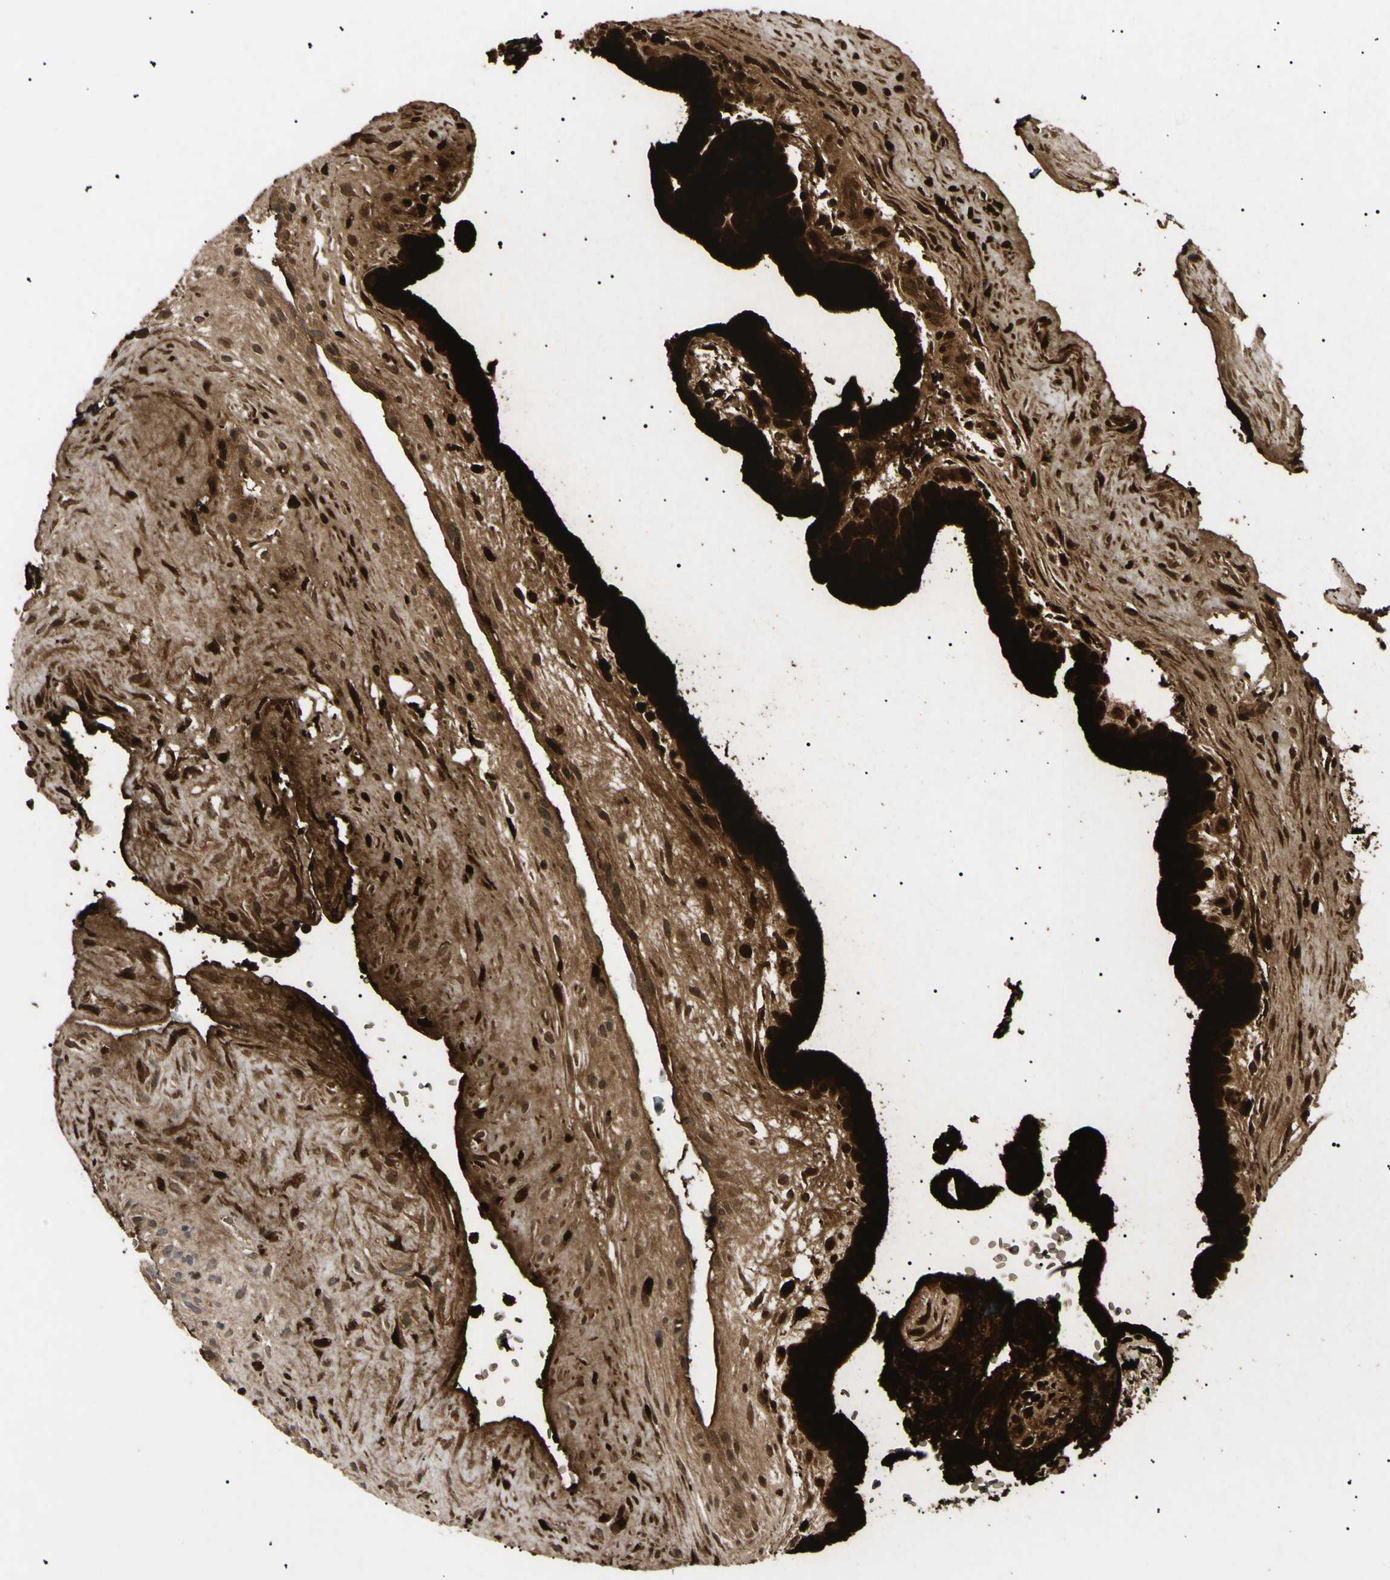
{"staining": {"intensity": "strong", "quantity": ">75%", "location": "cytoplasmic/membranous"}, "tissue": "placenta", "cell_type": "Decidual cells", "image_type": "normal", "snomed": [{"axis": "morphology", "description": "Normal tissue, NOS"}, {"axis": "topography", "description": "Placenta"}], "caption": "Protein analysis of benign placenta demonstrates strong cytoplasmic/membranous staining in approximately >75% of decidual cells. (IHC, brightfield microscopy, high magnification).", "gene": "CGB3", "patient": {"sex": "female", "age": 35}}